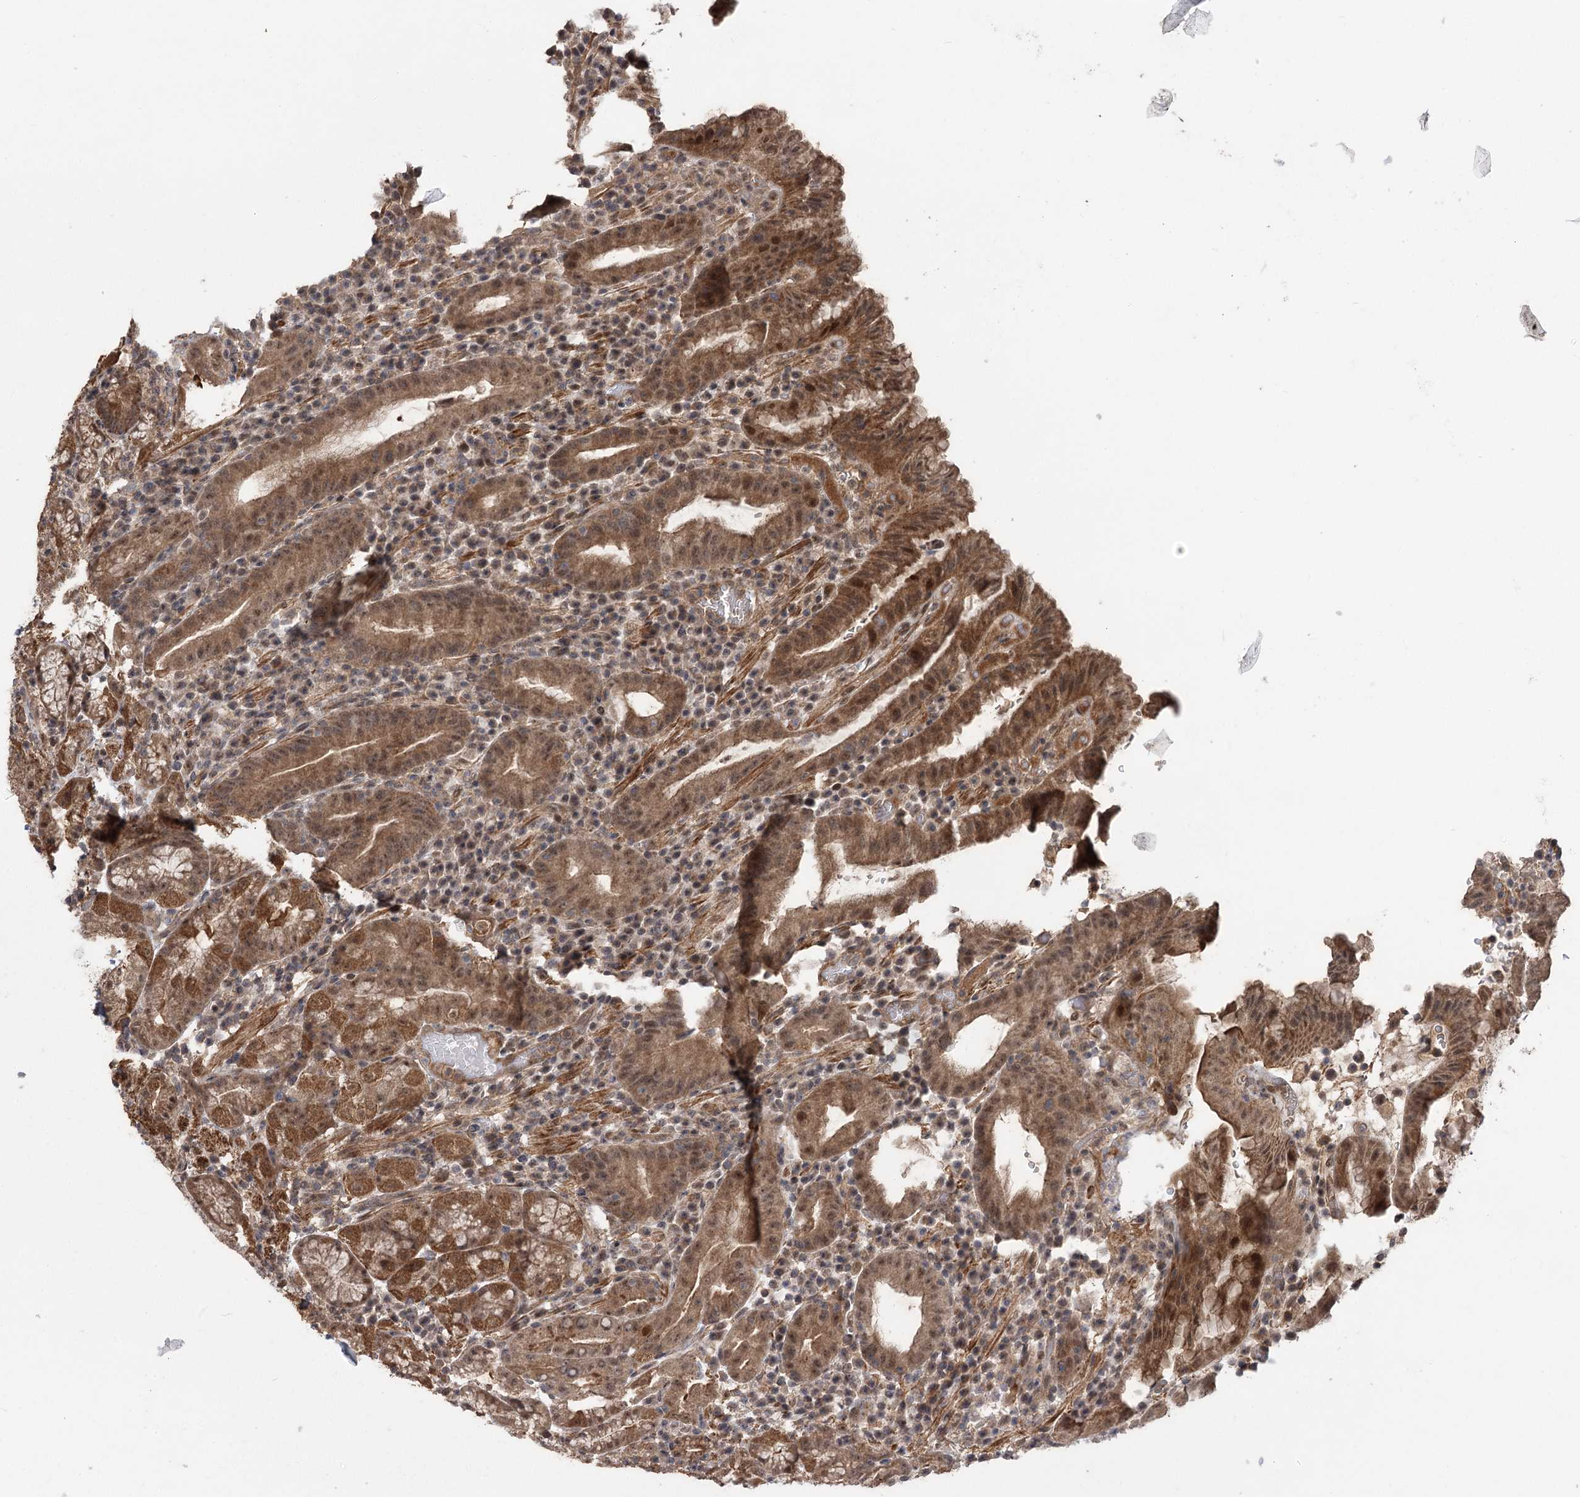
{"staining": {"intensity": "moderate", "quantity": ">75%", "location": "cytoplasmic/membranous,nuclear"}, "tissue": "stomach", "cell_type": "Glandular cells", "image_type": "normal", "snomed": [{"axis": "morphology", "description": "Normal tissue, NOS"}, {"axis": "morphology", "description": "Inflammation, NOS"}, {"axis": "topography", "description": "Stomach"}], "caption": "IHC (DAB (3,3'-diaminobenzidine)) staining of unremarkable stomach shows moderate cytoplasmic/membranous,nuclear protein expression in approximately >75% of glandular cells.", "gene": "TENM2", "patient": {"sex": "male", "age": 79}}